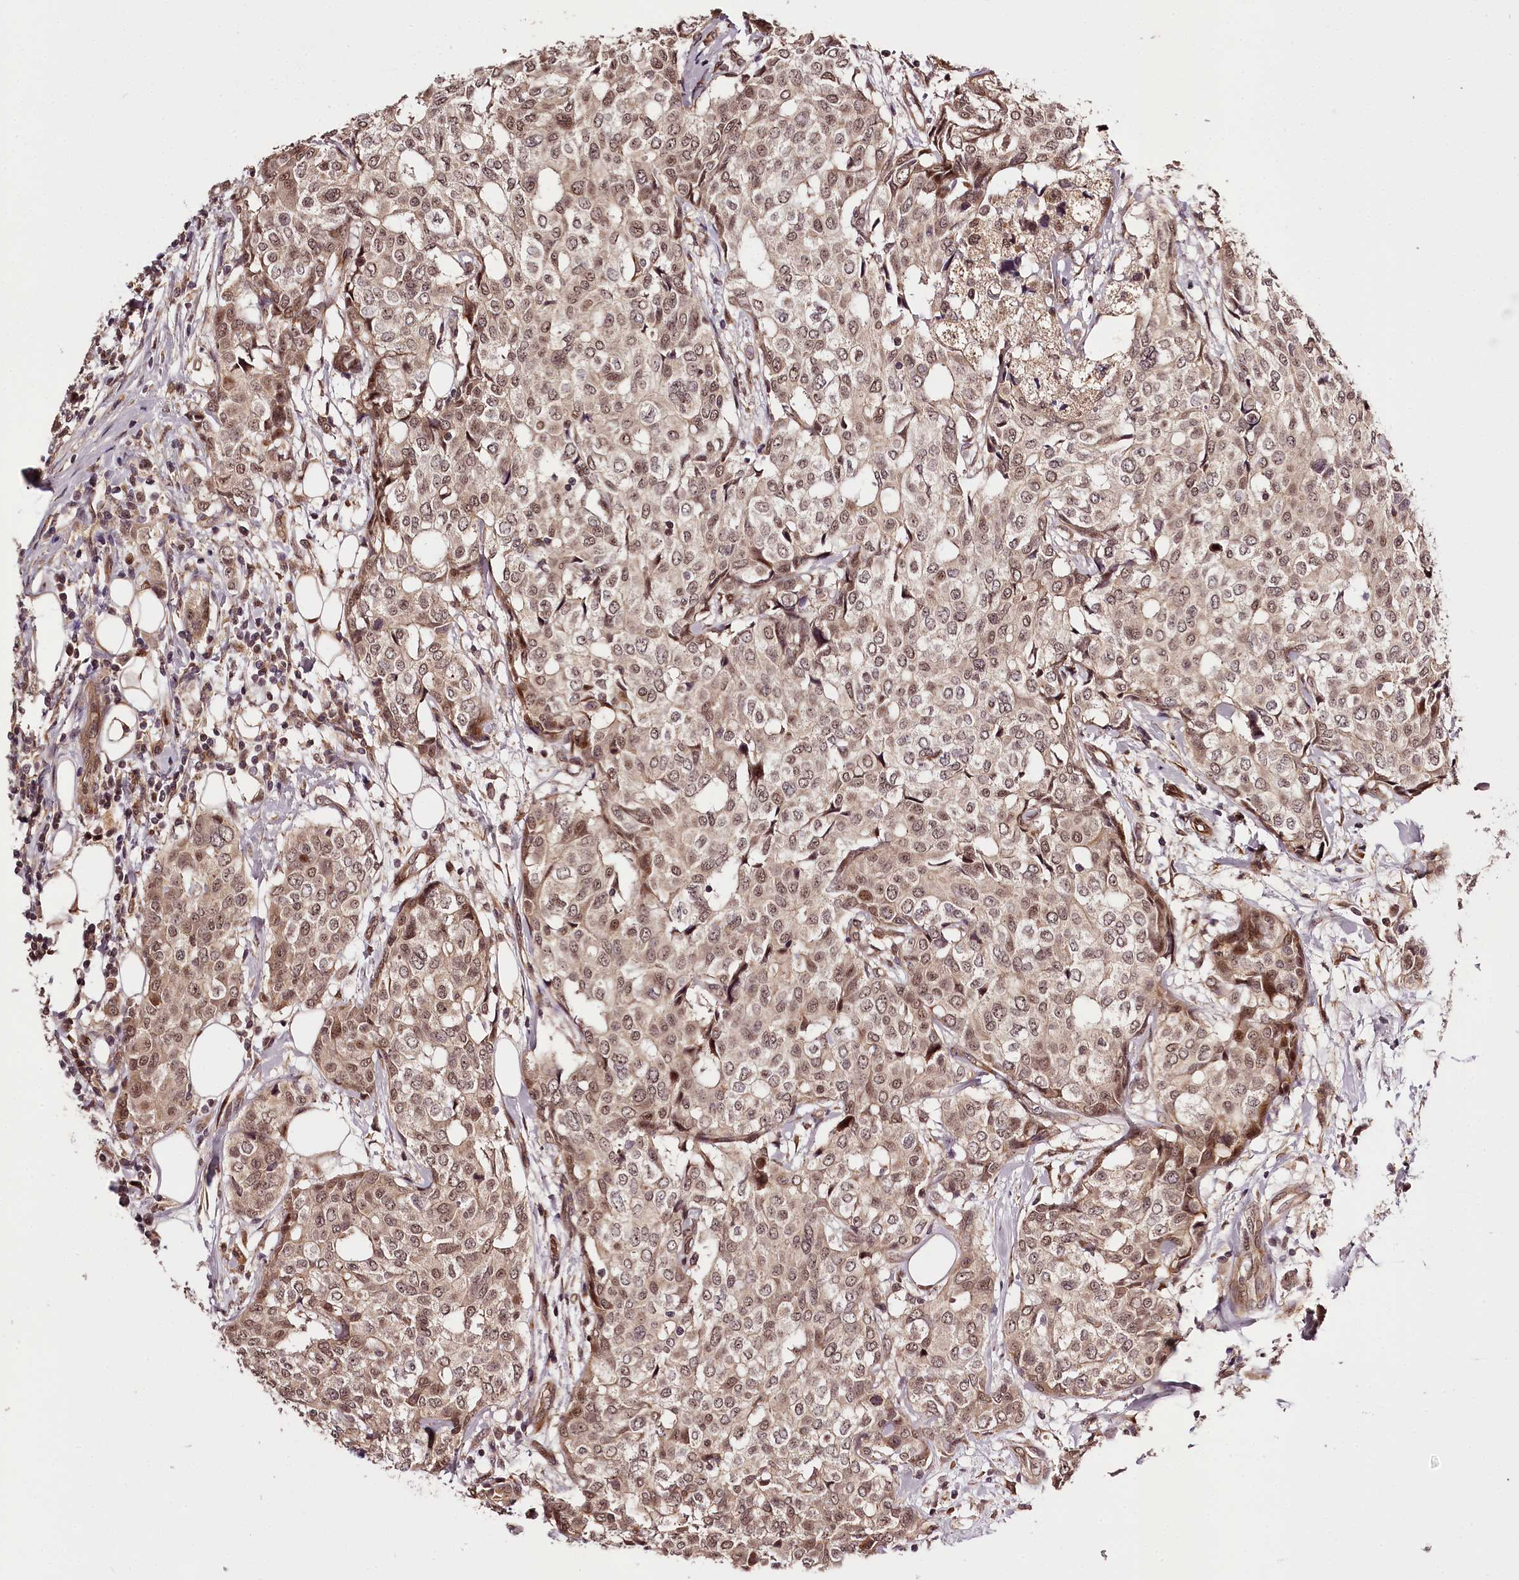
{"staining": {"intensity": "moderate", "quantity": ">75%", "location": "cytoplasmic/membranous,nuclear"}, "tissue": "breast cancer", "cell_type": "Tumor cells", "image_type": "cancer", "snomed": [{"axis": "morphology", "description": "Lobular carcinoma"}, {"axis": "topography", "description": "Breast"}], "caption": "High-power microscopy captured an immunohistochemistry (IHC) histopathology image of breast cancer, revealing moderate cytoplasmic/membranous and nuclear expression in about >75% of tumor cells.", "gene": "MAML3", "patient": {"sex": "female", "age": 51}}